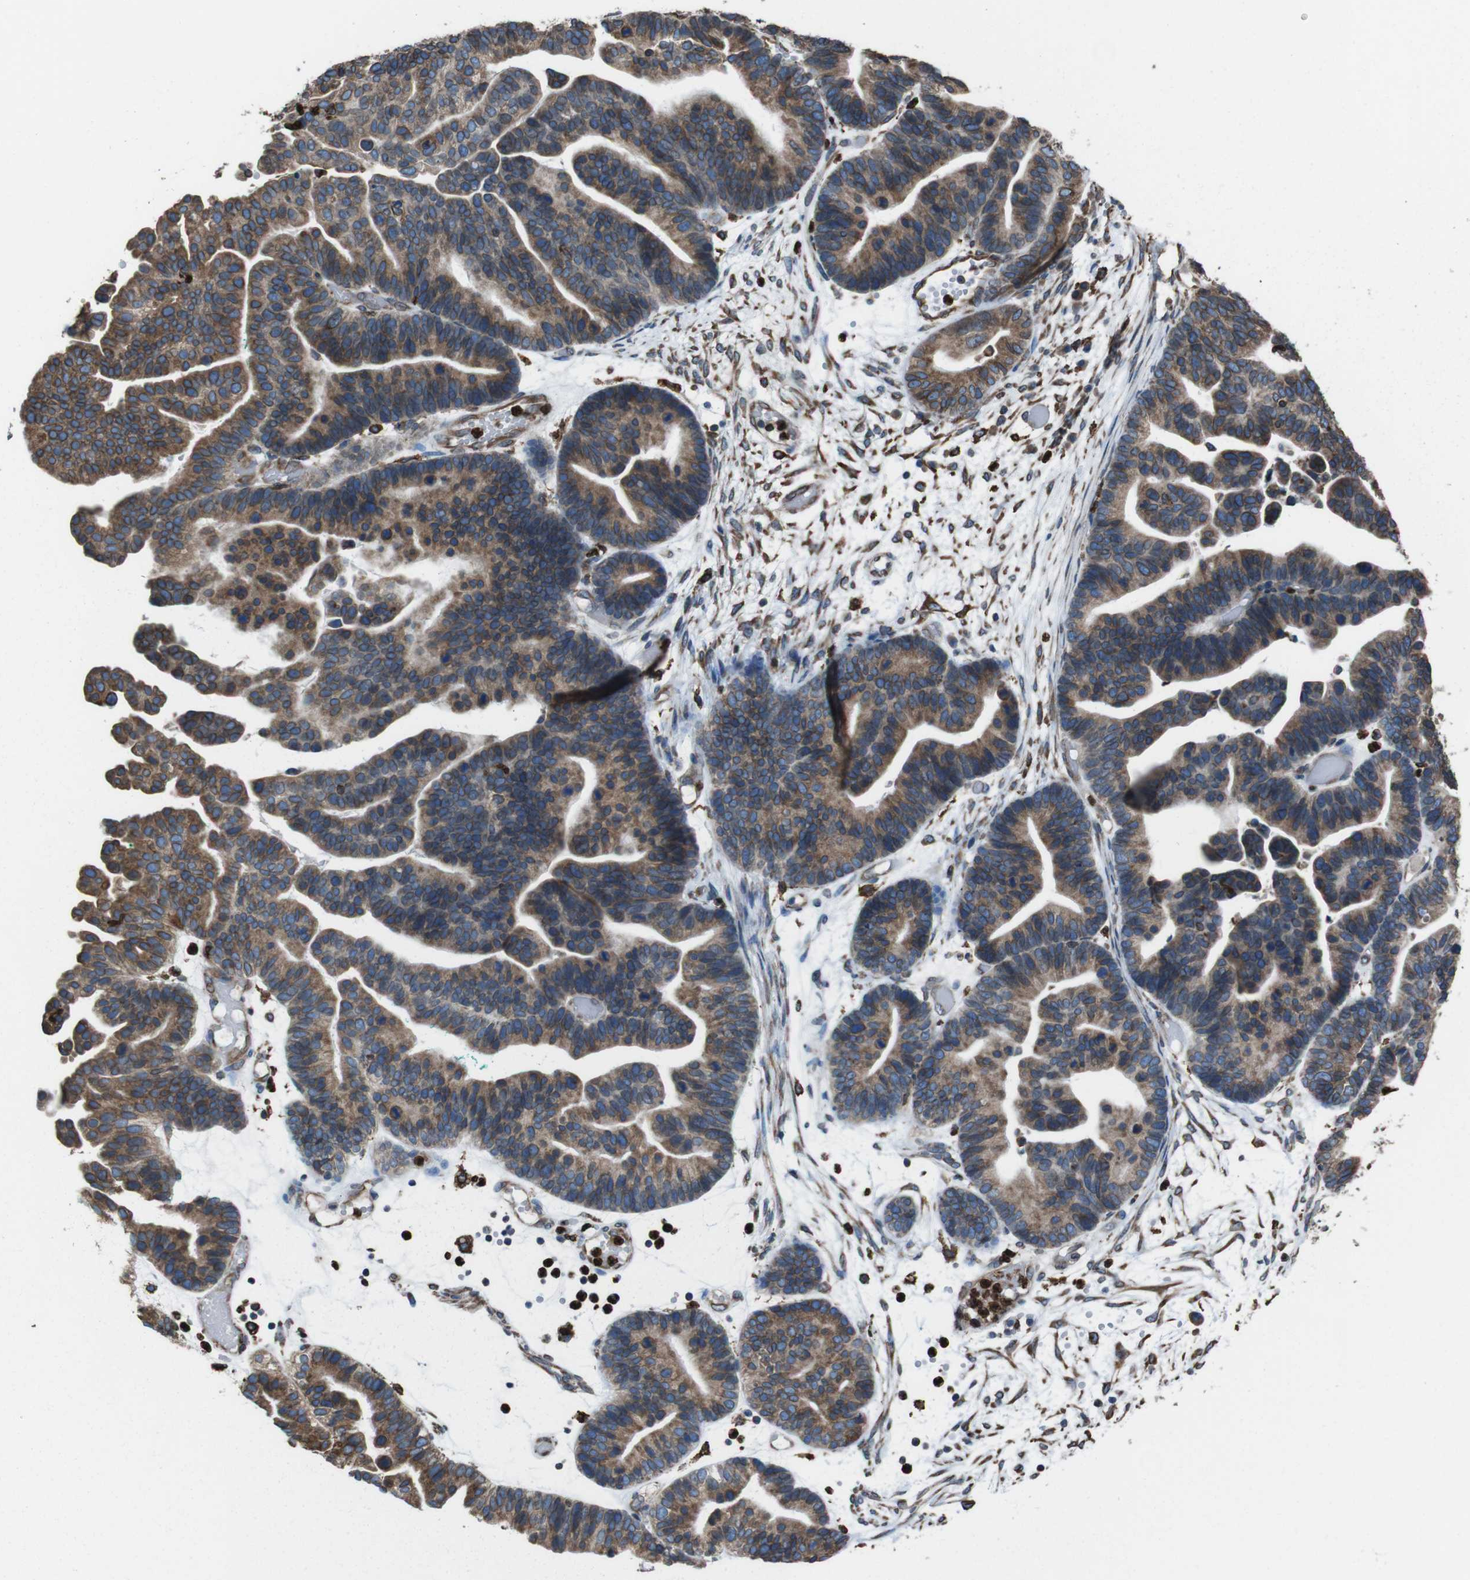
{"staining": {"intensity": "moderate", "quantity": ">75%", "location": "cytoplasmic/membranous,nuclear"}, "tissue": "ovarian cancer", "cell_type": "Tumor cells", "image_type": "cancer", "snomed": [{"axis": "morphology", "description": "Cystadenocarcinoma, serous, NOS"}, {"axis": "topography", "description": "Ovary"}], "caption": "Immunohistochemical staining of human ovarian serous cystadenocarcinoma shows moderate cytoplasmic/membranous and nuclear protein positivity in about >75% of tumor cells.", "gene": "APMAP", "patient": {"sex": "female", "age": 56}}